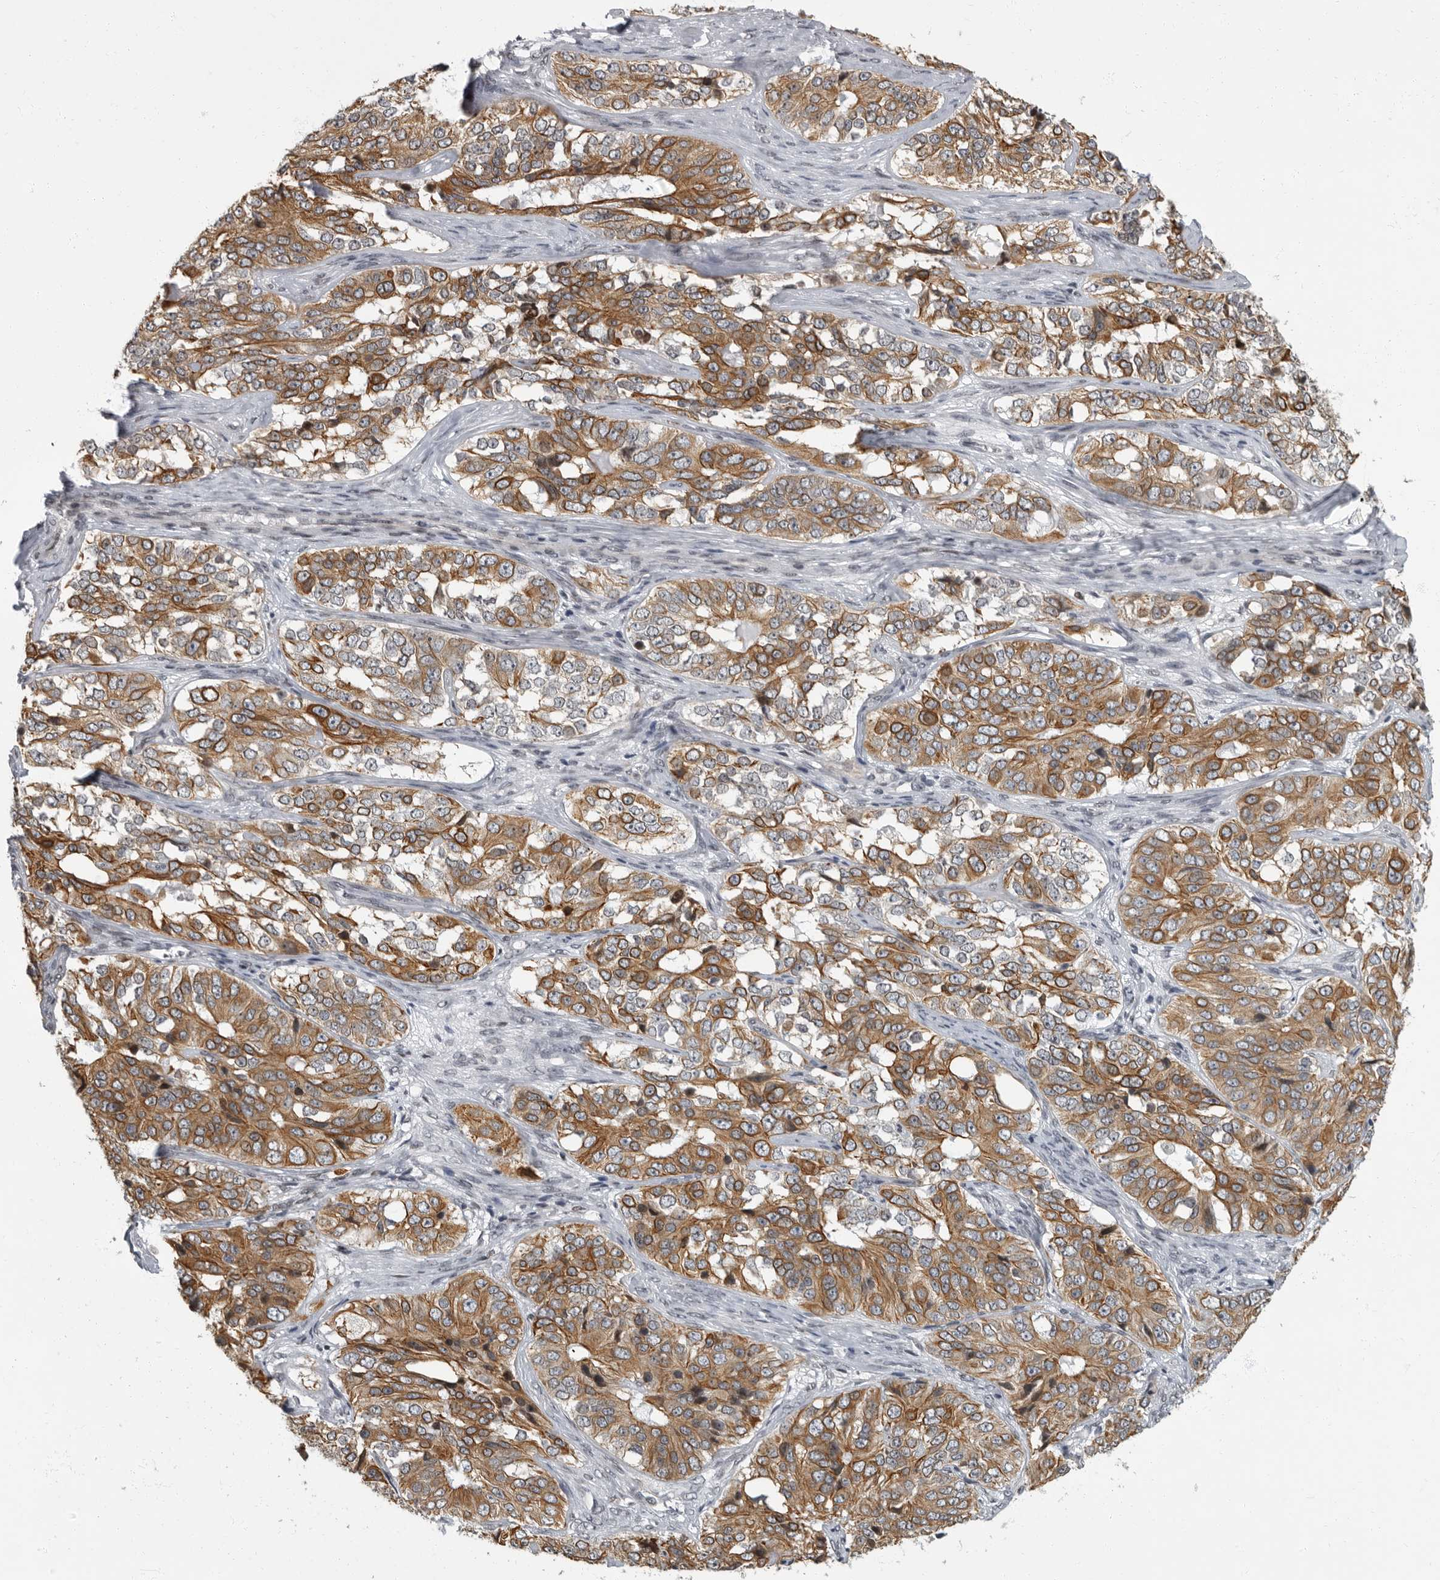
{"staining": {"intensity": "moderate", "quantity": ">75%", "location": "cytoplasmic/membranous"}, "tissue": "ovarian cancer", "cell_type": "Tumor cells", "image_type": "cancer", "snomed": [{"axis": "morphology", "description": "Carcinoma, endometroid"}, {"axis": "topography", "description": "Ovary"}], "caption": "The image displays immunohistochemical staining of ovarian cancer (endometroid carcinoma). There is moderate cytoplasmic/membranous staining is present in about >75% of tumor cells.", "gene": "EVI5", "patient": {"sex": "female", "age": 51}}